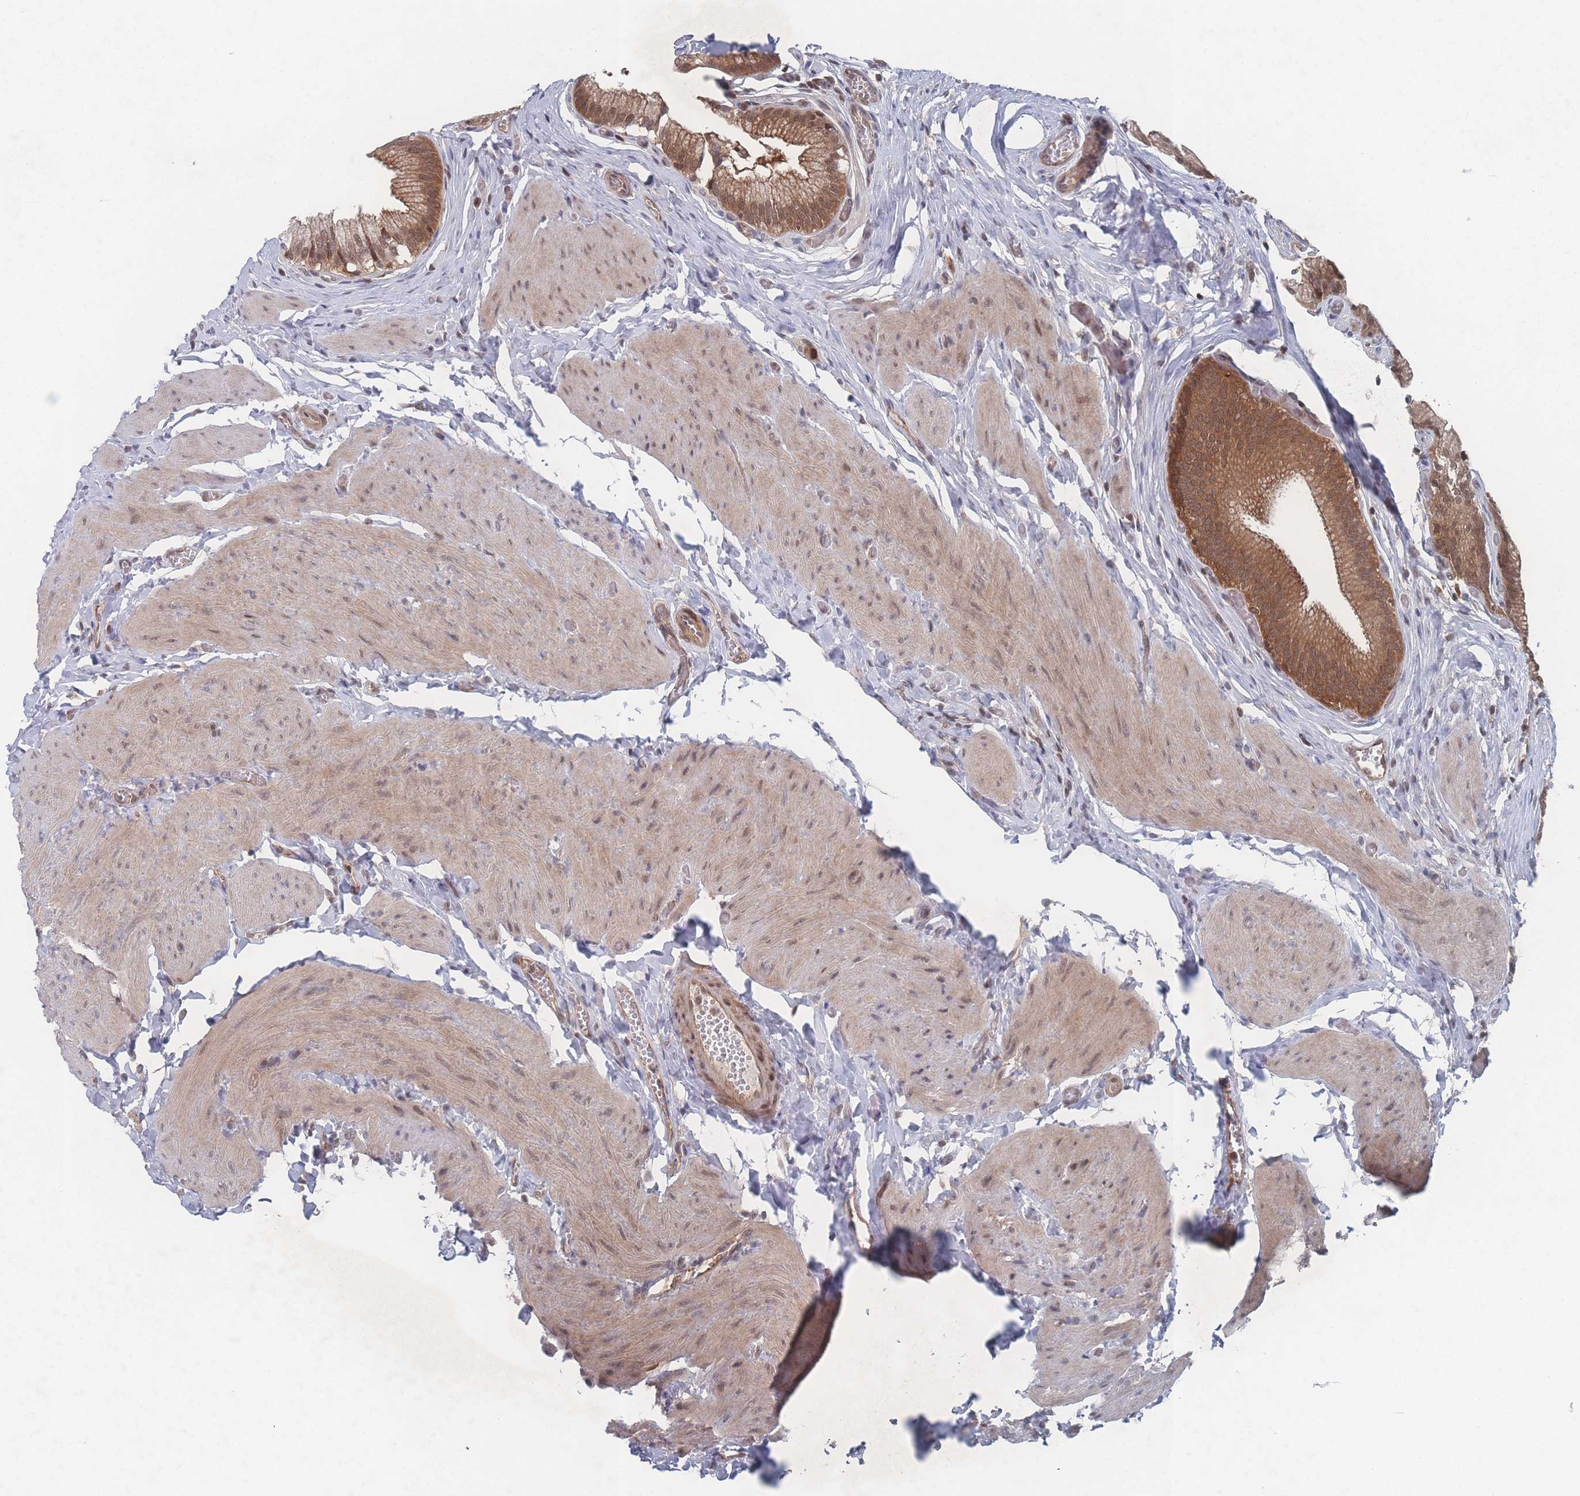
{"staining": {"intensity": "moderate", "quantity": ">75%", "location": "cytoplasmic/membranous,nuclear"}, "tissue": "gallbladder", "cell_type": "Glandular cells", "image_type": "normal", "snomed": [{"axis": "morphology", "description": "Normal tissue, NOS"}, {"axis": "topography", "description": "Gallbladder"}, {"axis": "topography", "description": "Peripheral nerve tissue"}], "caption": "Immunohistochemical staining of unremarkable gallbladder shows >75% levels of moderate cytoplasmic/membranous,nuclear protein positivity in approximately >75% of glandular cells. Nuclei are stained in blue.", "gene": "PSMA1", "patient": {"sex": "male", "age": 17}}